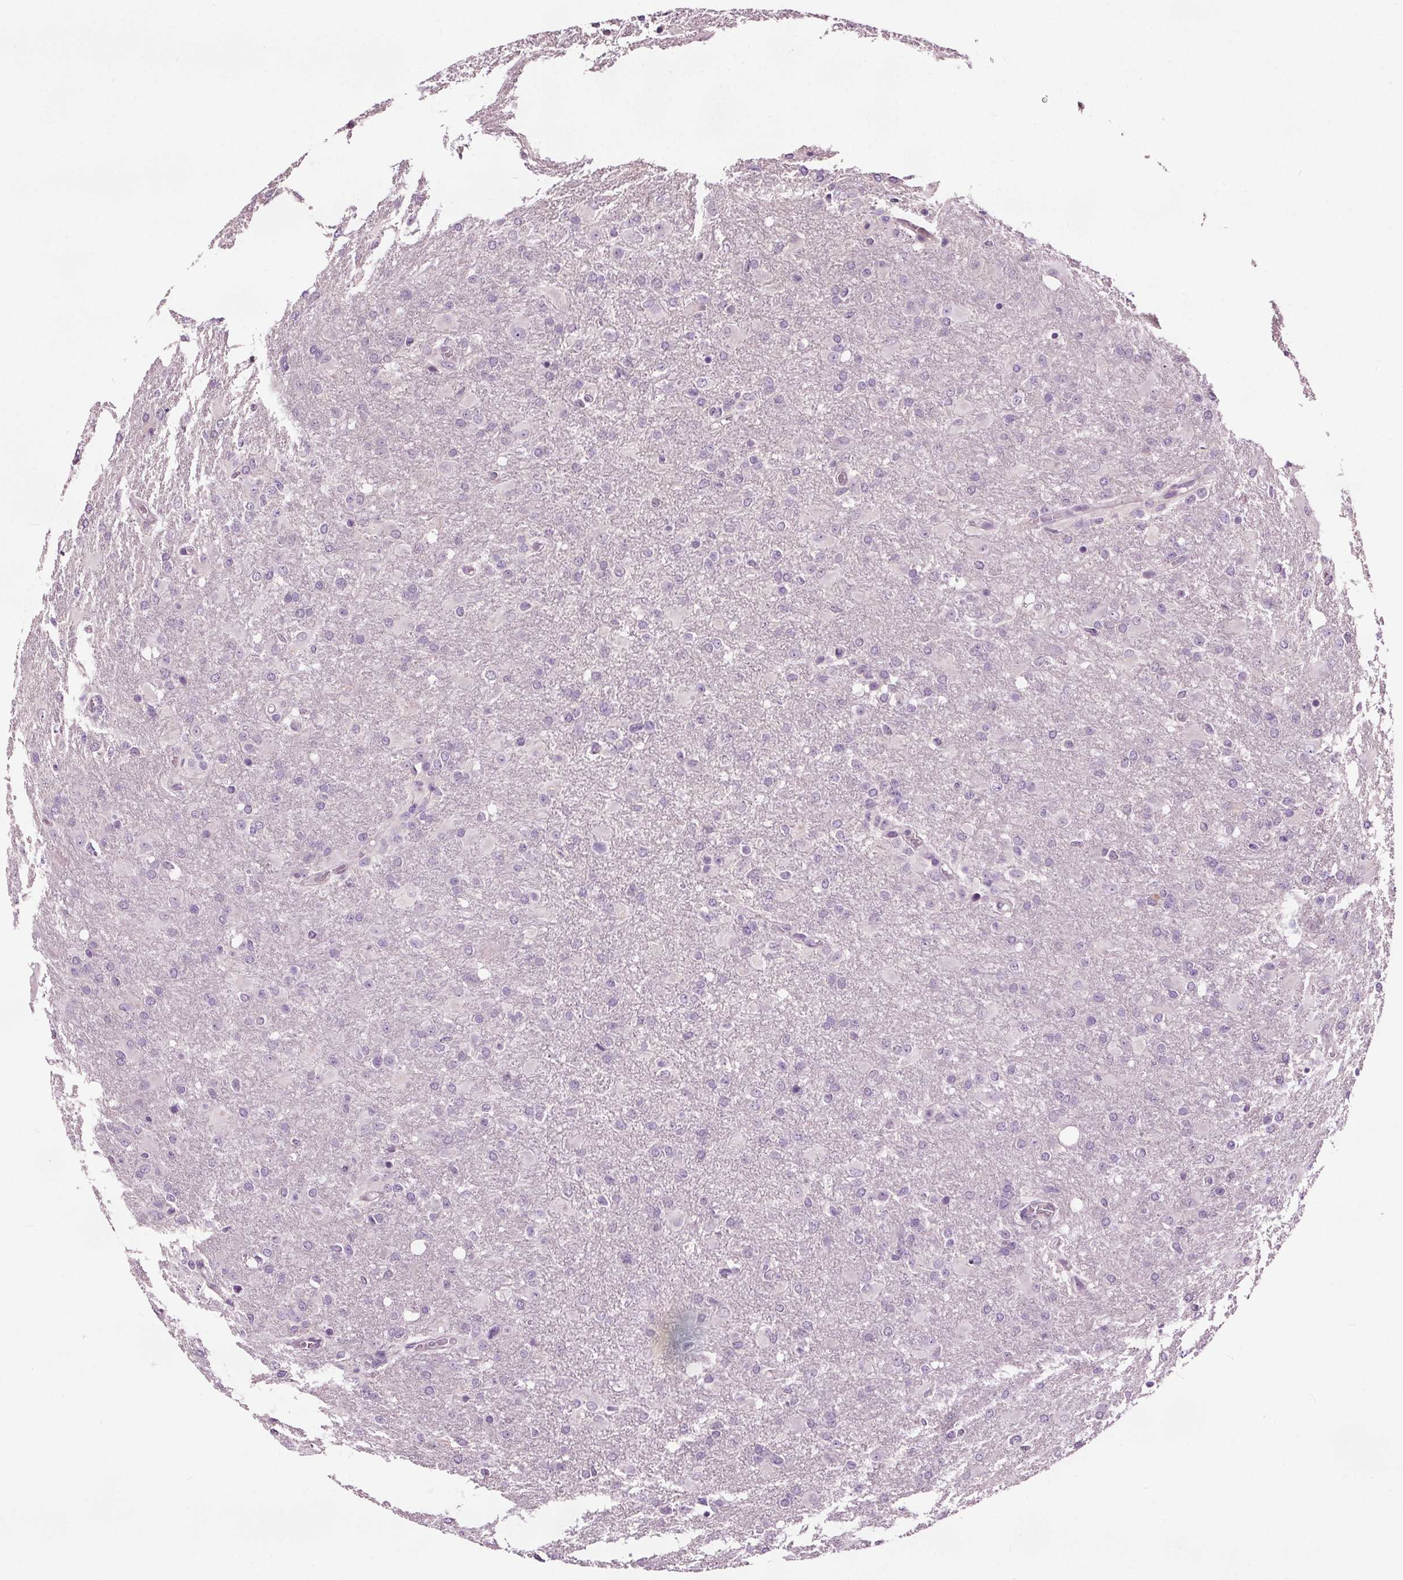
{"staining": {"intensity": "negative", "quantity": "none", "location": "none"}, "tissue": "glioma", "cell_type": "Tumor cells", "image_type": "cancer", "snomed": [{"axis": "morphology", "description": "Glioma, malignant, High grade"}, {"axis": "topography", "description": "Brain"}], "caption": "Immunohistochemistry (IHC) of human malignant high-grade glioma reveals no positivity in tumor cells.", "gene": "RASA1", "patient": {"sex": "male", "age": 68}}